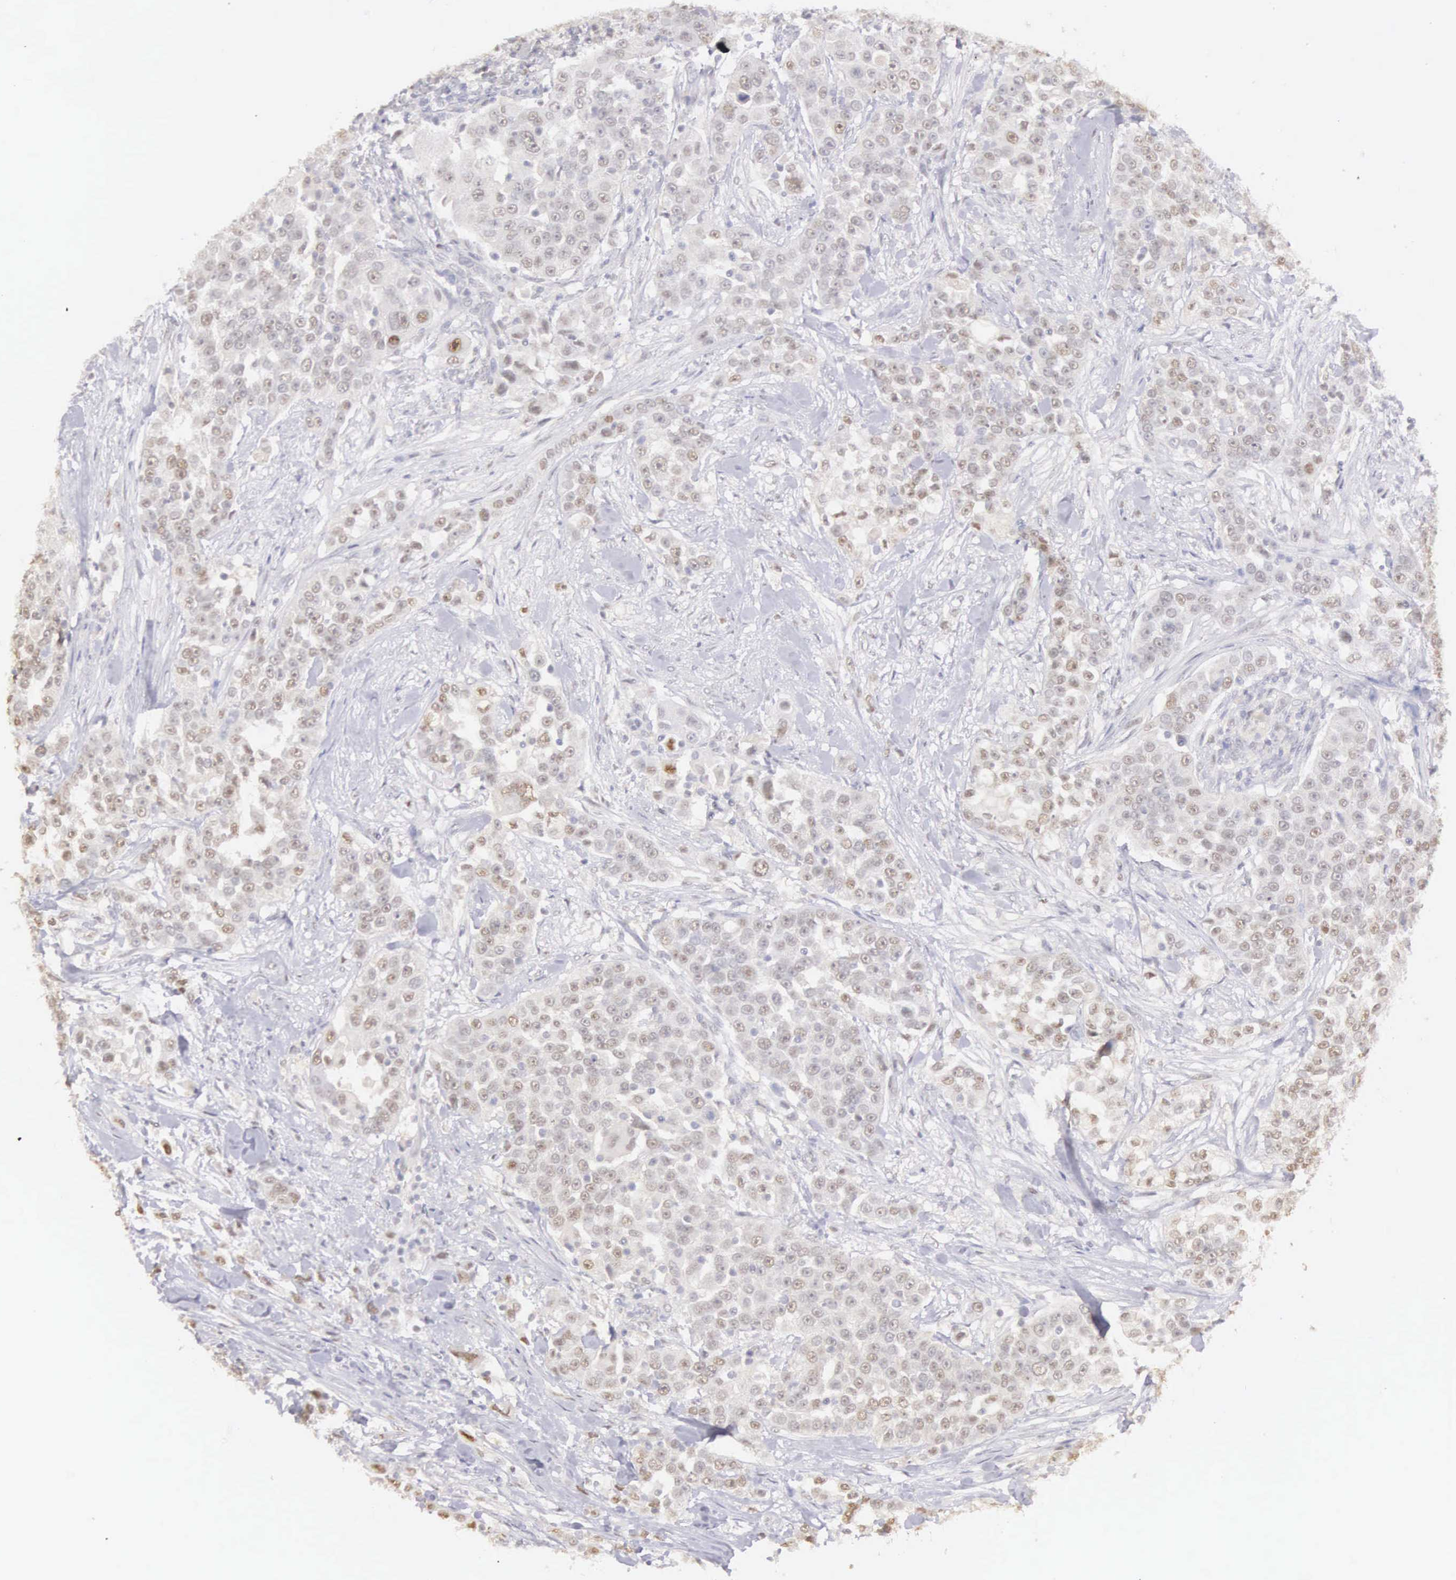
{"staining": {"intensity": "weak", "quantity": "25%-75%", "location": "nuclear"}, "tissue": "urothelial cancer", "cell_type": "Tumor cells", "image_type": "cancer", "snomed": [{"axis": "morphology", "description": "Urothelial carcinoma, High grade"}, {"axis": "topography", "description": "Urinary bladder"}], "caption": "The micrograph displays staining of urothelial cancer, revealing weak nuclear protein staining (brown color) within tumor cells.", "gene": "UBA1", "patient": {"sex": "female", "age": 80}}